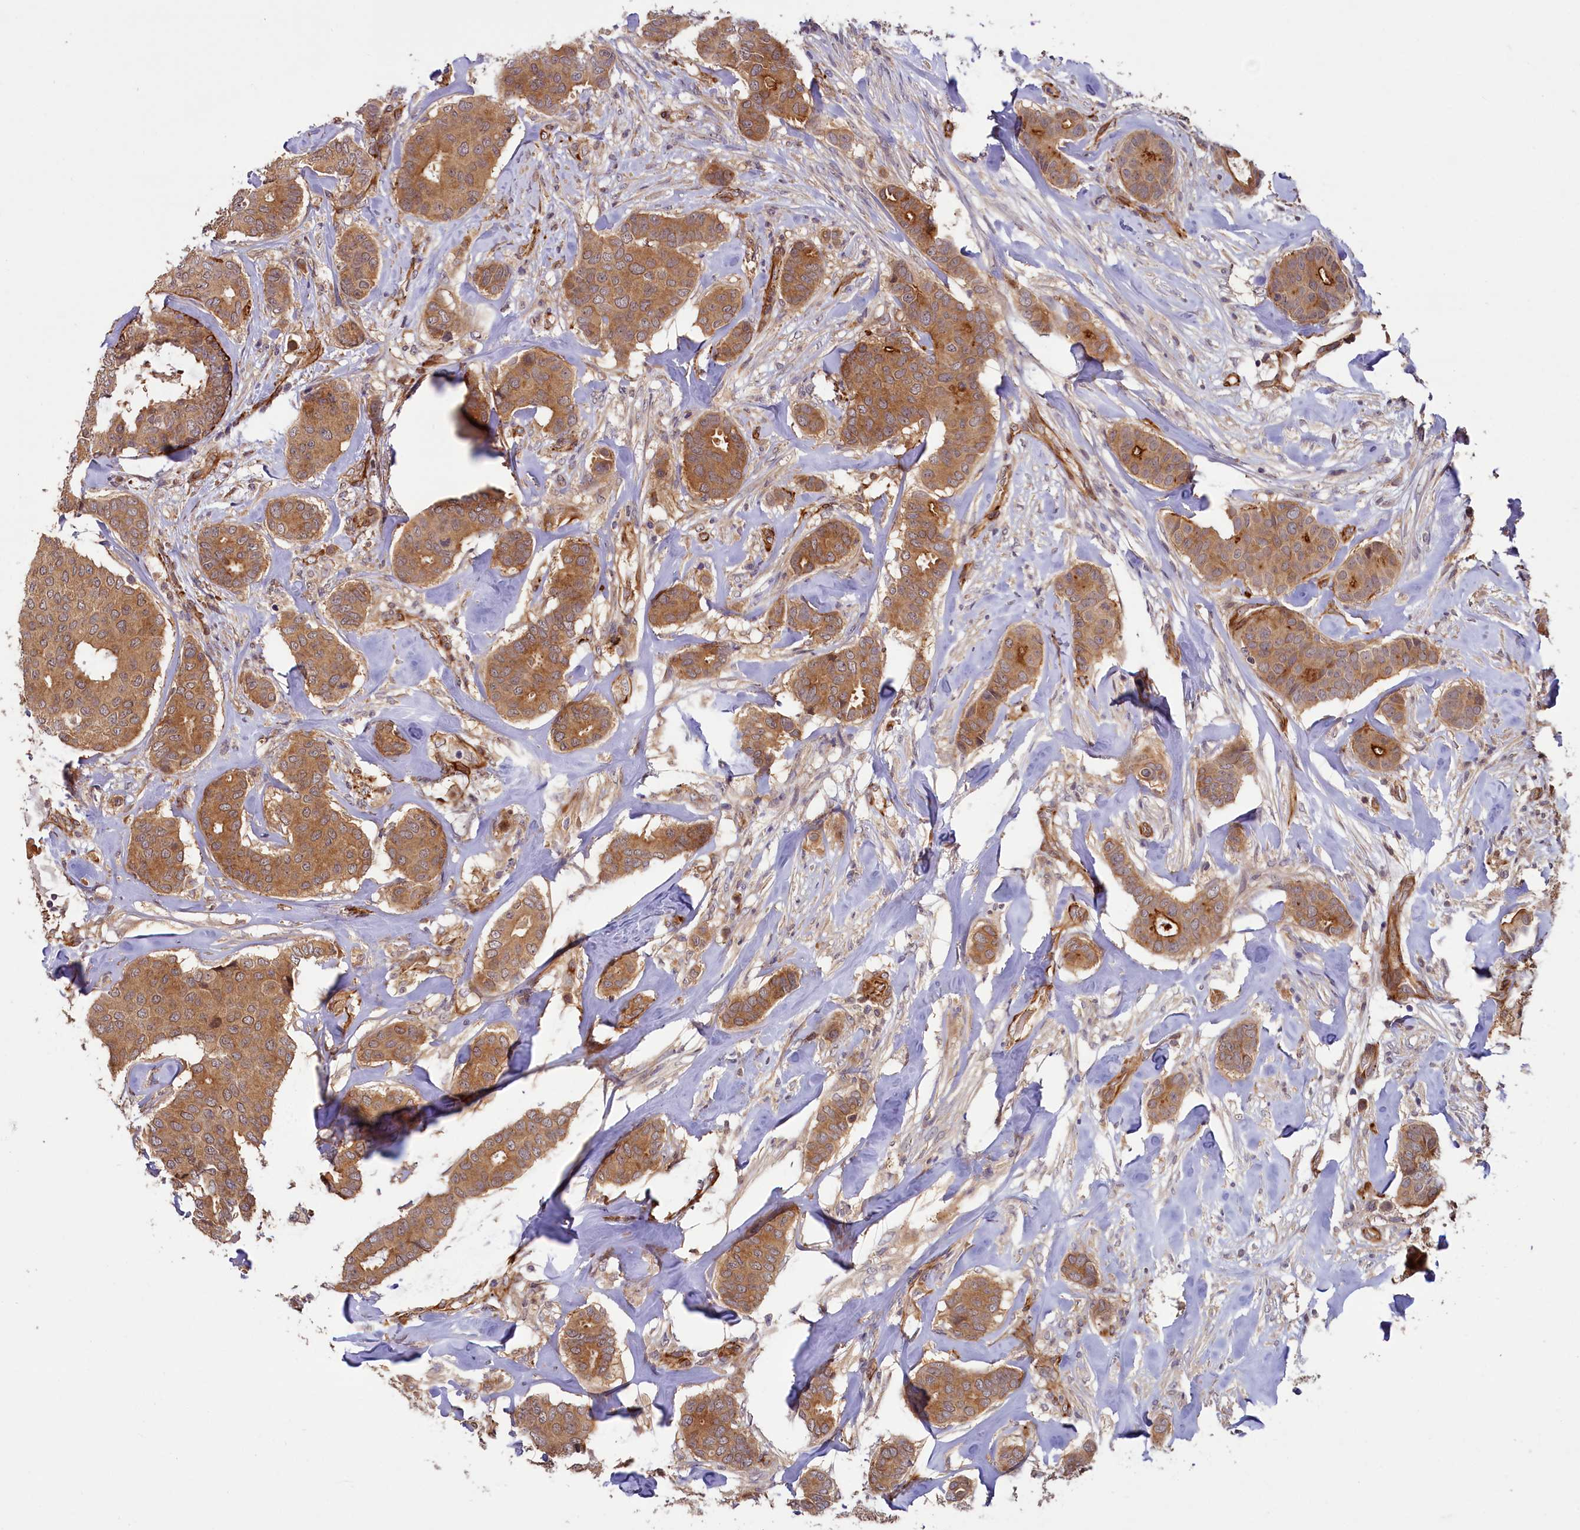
{"staining": {"intensity": "moderate", "quantity": ">75%", "location": "cytoplasmic/membranous"}, "tissue": "breast cancer", "cell_type": "Tumor cells", "image_type": "cancer", "snomed": [{"axis": "morphology", "description": "Duct carcinoma"}, {"axis": "topography", "description": "Breast"}], "caption": "A micrograph showing moderate cytoplasmic/membranous staining in about >75% of tumor cells in infiltrating ductal carcinoma (breast), as visualized by brown immunohistochemical staining.", "gene": "PKN2", "patient": {"sex": "female", "age": 75}}